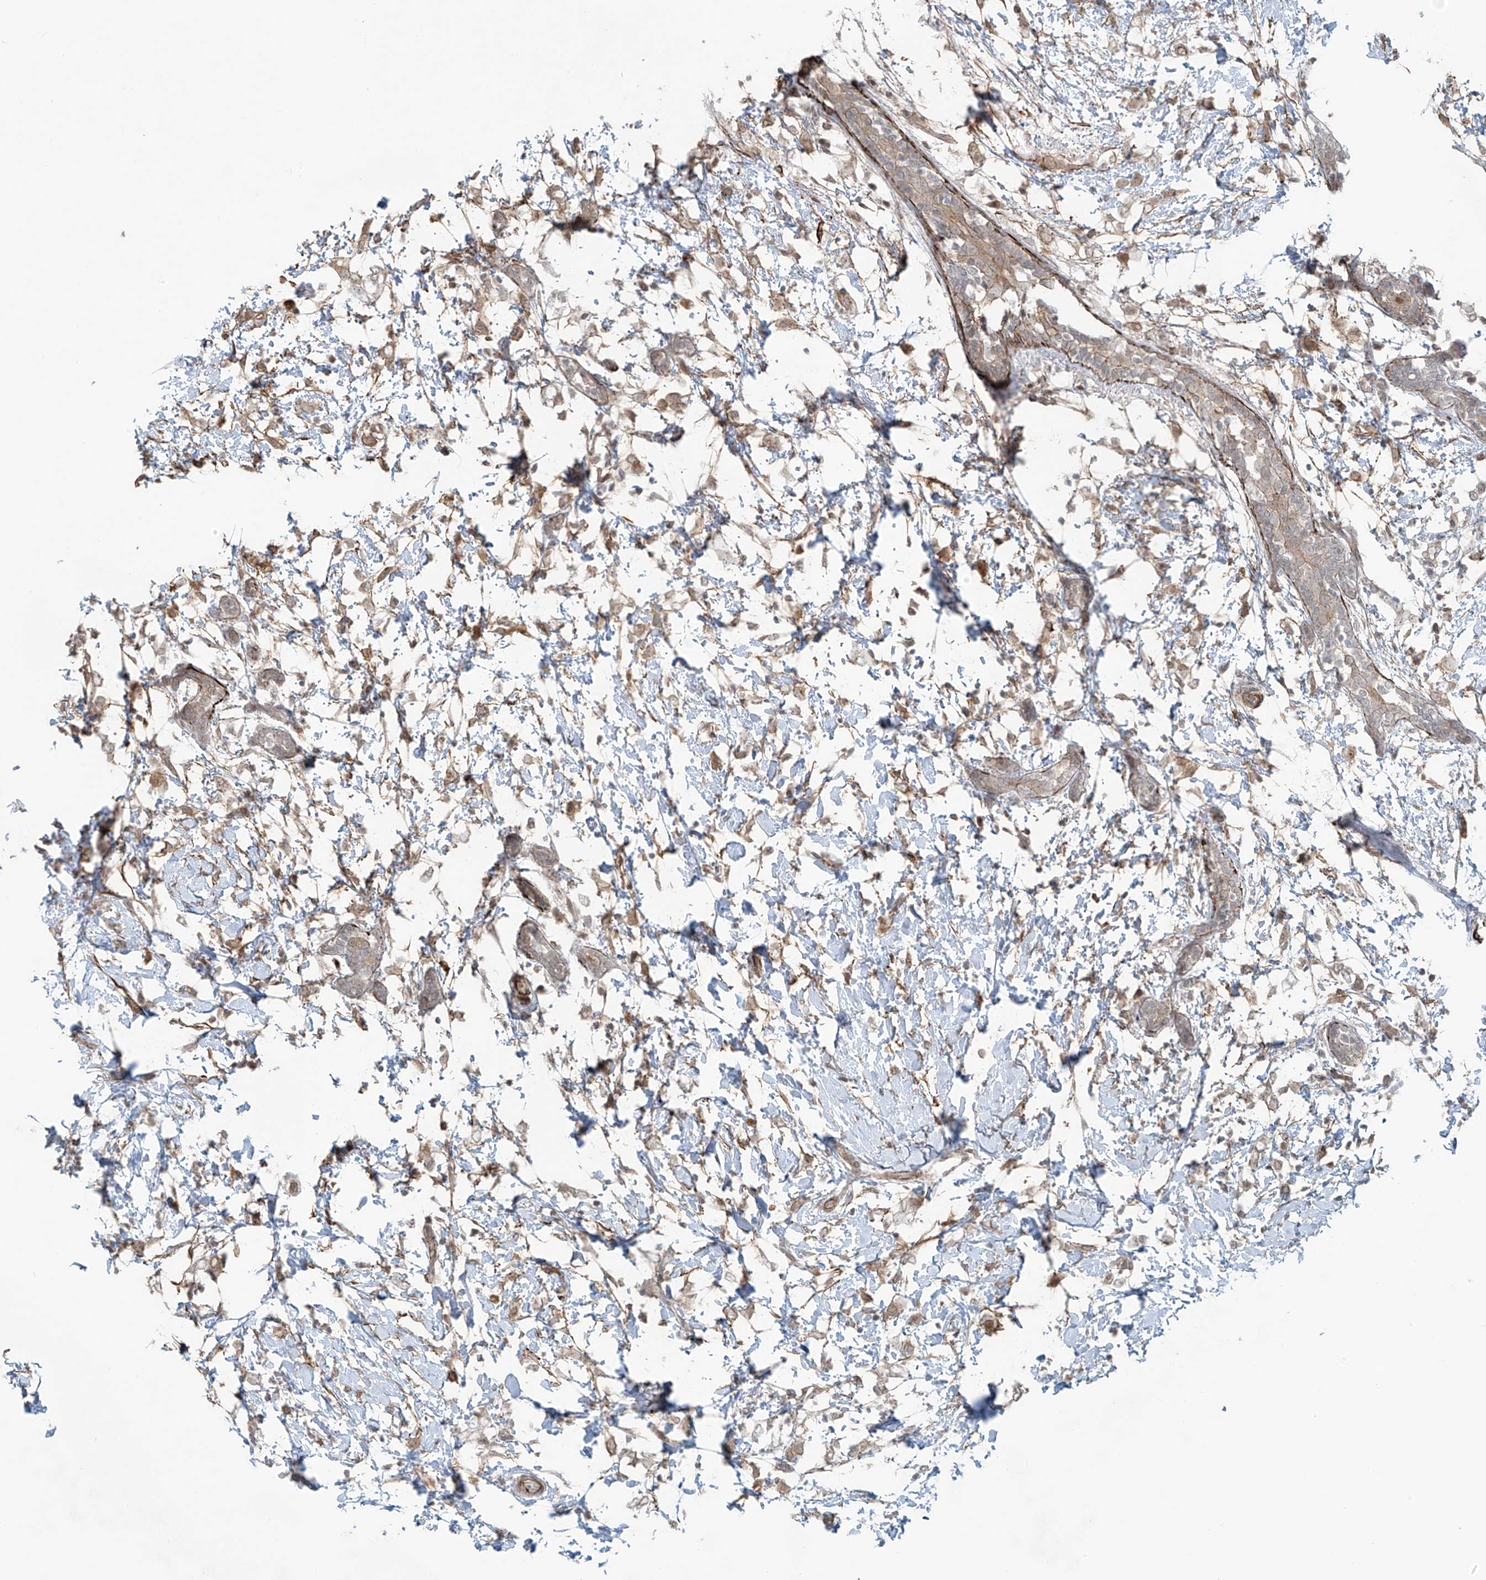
{"staining": {"intensity": "weak", "quantity": "25%-75%", "location": "cytoplasmic/membranous"}, "tissue": "breast cancer", "cell_type": "Tumor cells", "image_type": "cancer", "snomed": [{"axis": "morphology", "description": "Normal tissue, NOS"}, {"axis": "morphology", "description": "Lobular carcinoma"}, {"axis": "topography", "description": "Breast"}], "caption": "Breast cancer (lobular carcinoma) tissue exhibits weak cytoplasmic/membranous positivity in about 25%-75% of tumor cells, visualized by immunohistochemistry.", "gene": "RASGEF1A", "patient": {"sex": "female", "age": 47}}